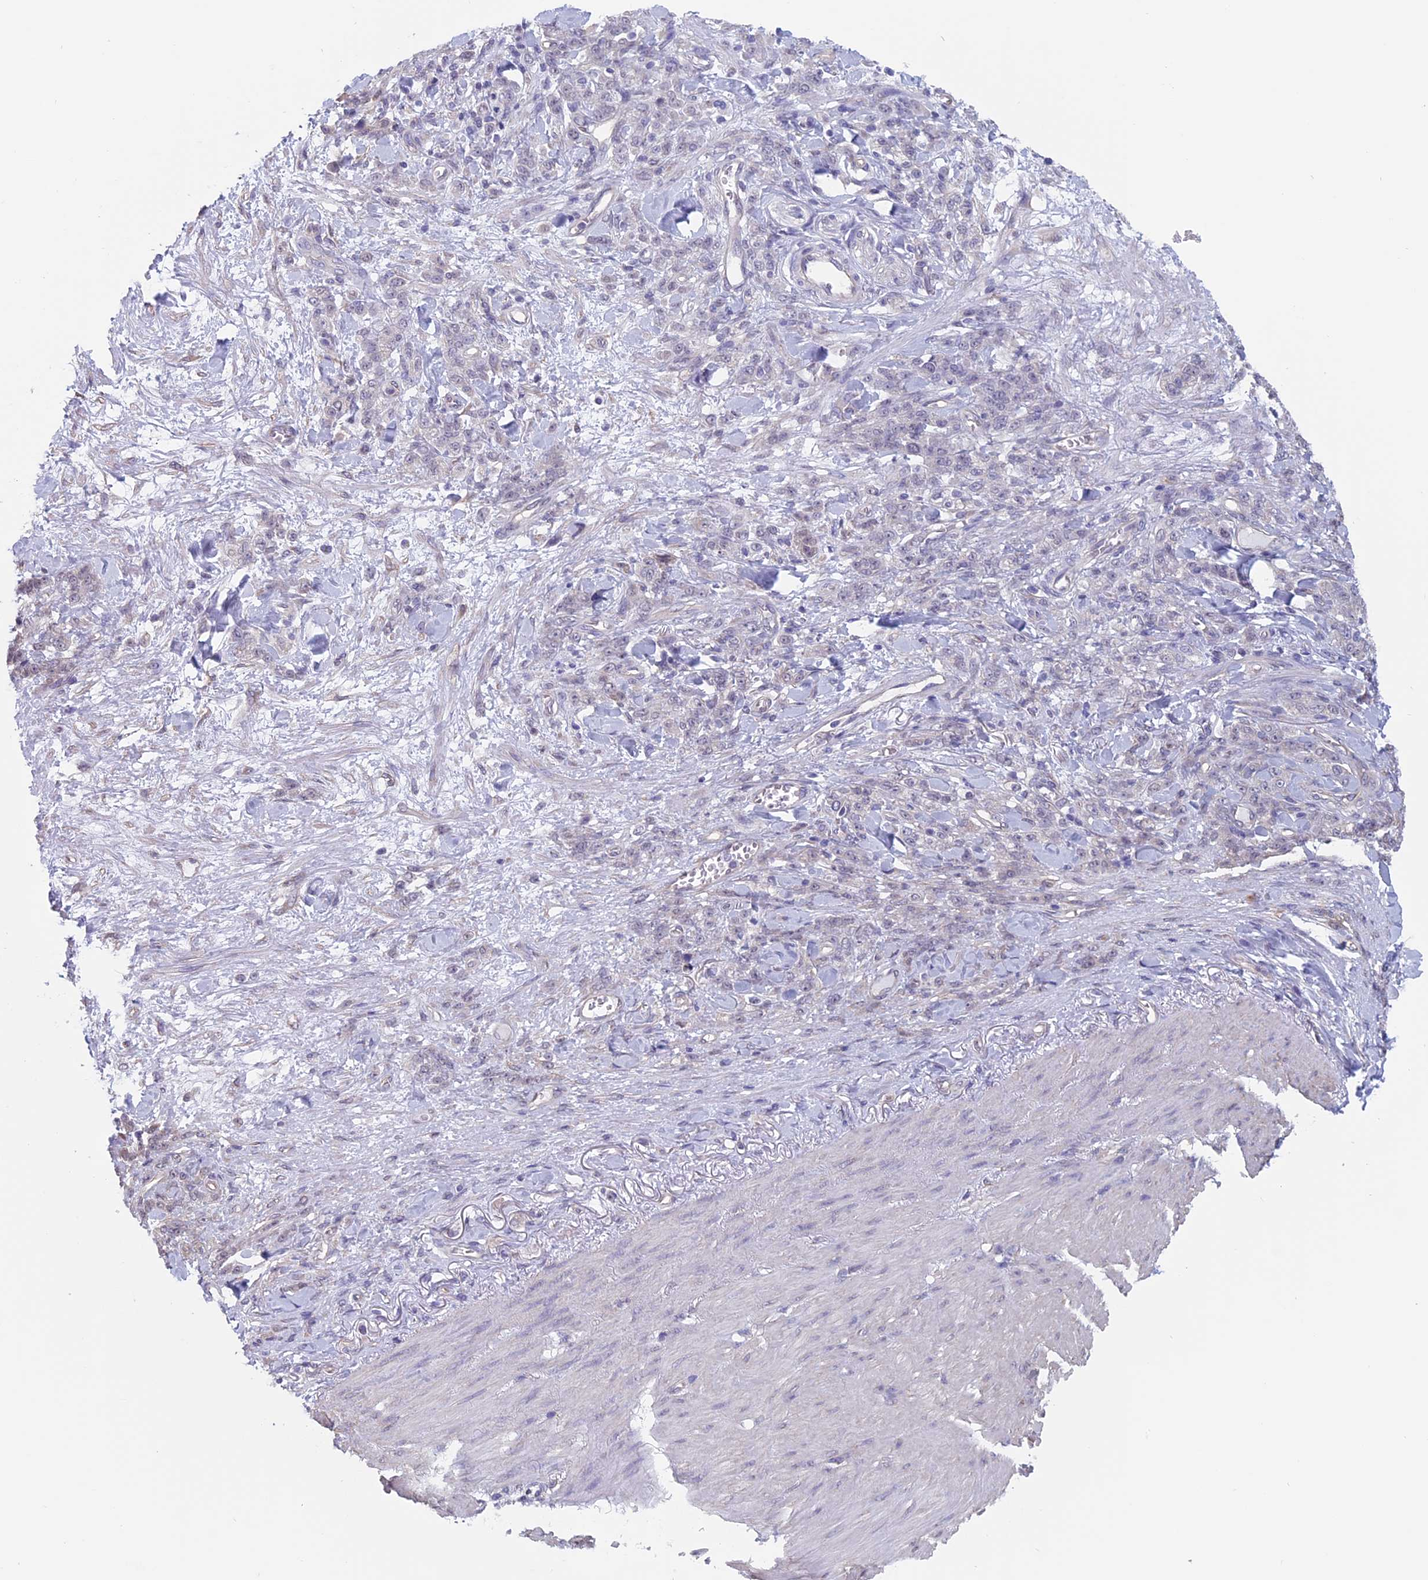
{"staining": {"intensity": "negative", "quantity": "none", "location": "none"}, "tissue": "stomach cancer", "cell_type": "Tumor cells", "image_type": "cancer", "snomed": [{"axis": "morphology", "description": "Normal tissue, NOS"}, {"axis": "morphology", "description": "Adenocarcinoma, NOS"}, {"axis": "topography", "description": "Stomach"}], "caption": "DAB (3,3'-diaminobenzidine) immunohistochemical staining of human stomach cancer demonstrates no significant expression in tumor cells. (IHC, brightfield microscopy, high magnification).", "gene": "SLC1A6", "patient": {"sex": "male", "age": 82}}